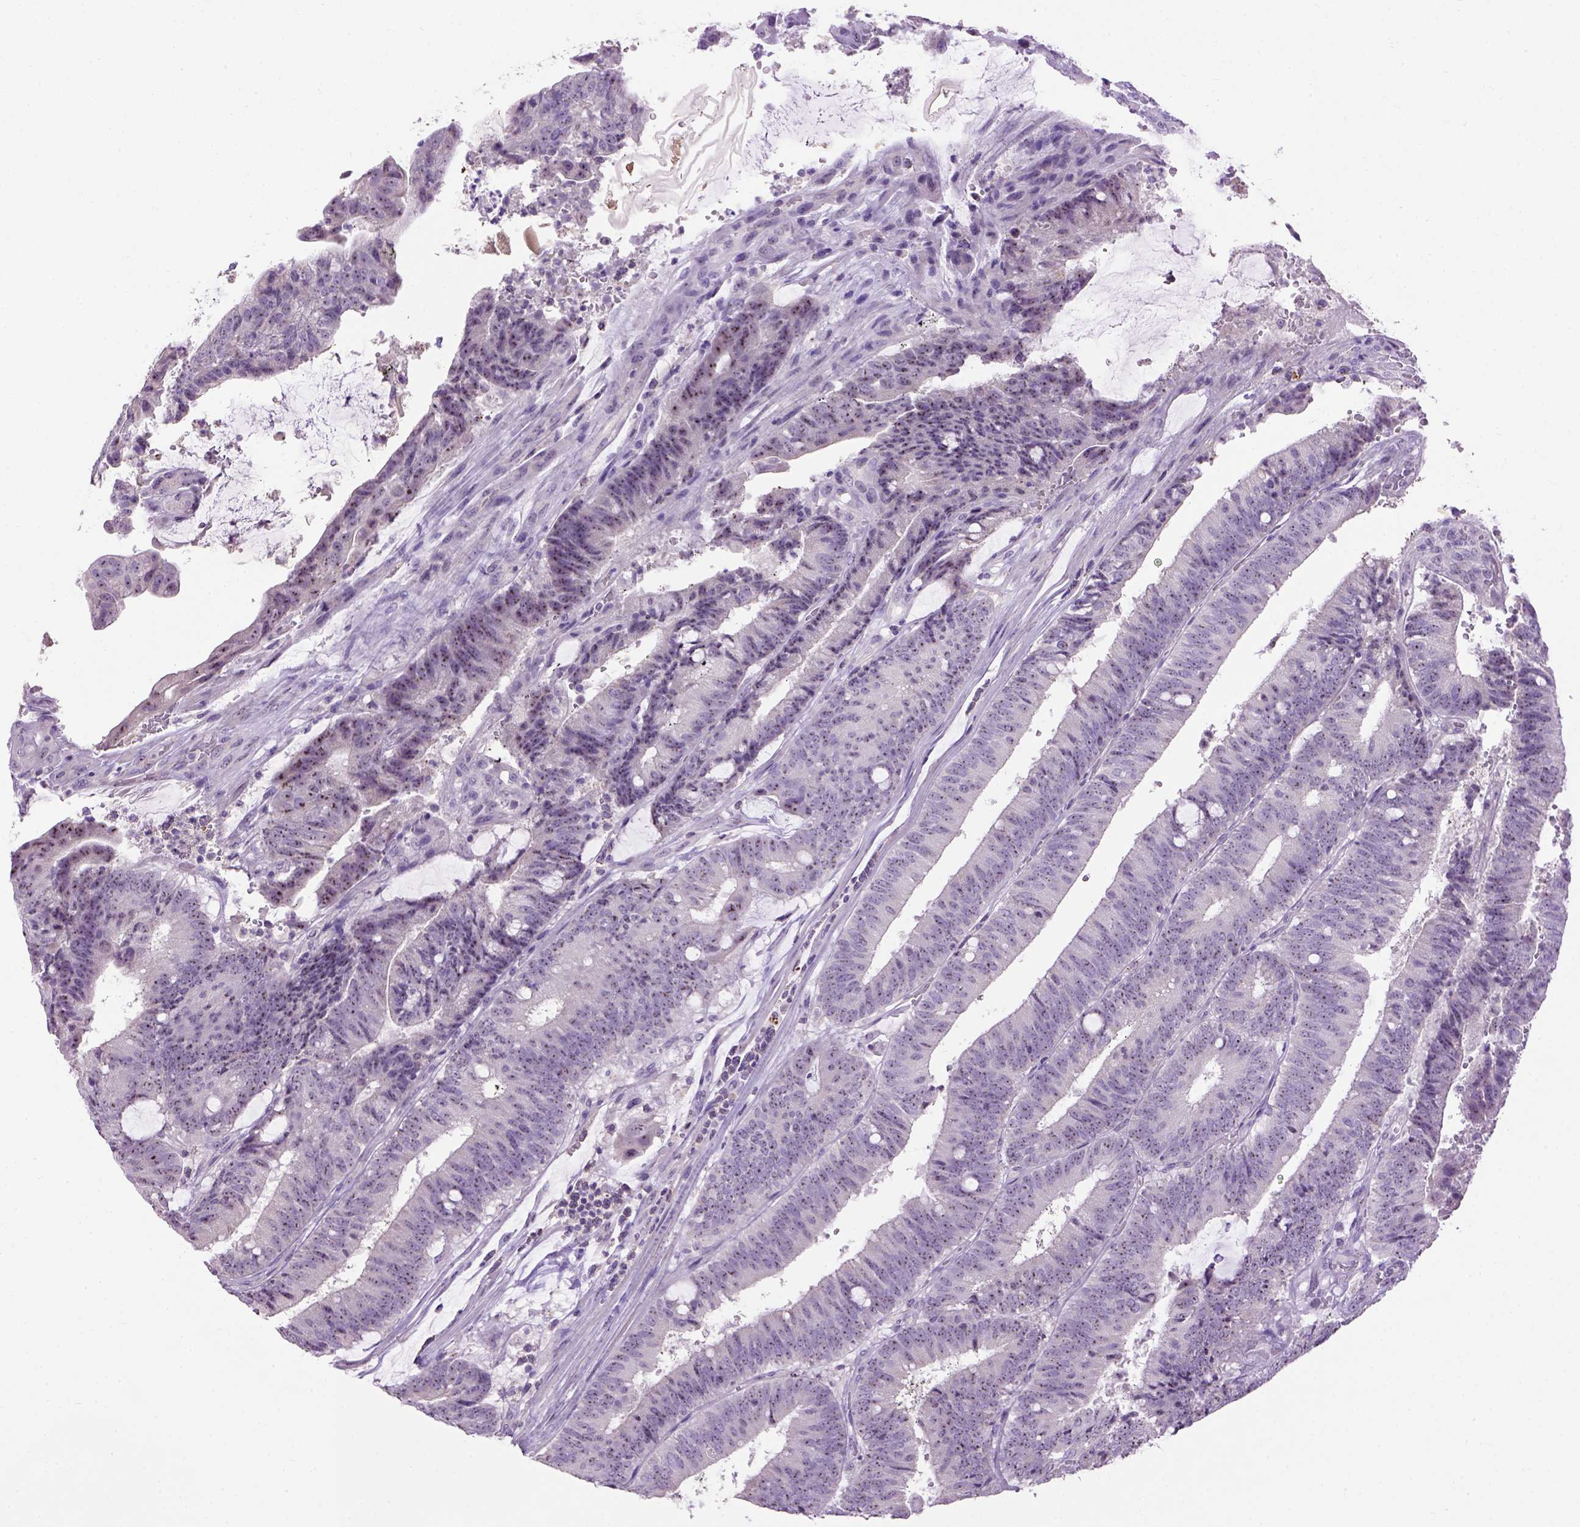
{"staining": {"intensity": "moderate", "quantity": ">75%", "location": "nuclear"}, "tissue": "colorectal cancer", "cell_type": "Tumor cells", "image_type": "cancer", "snomed": [{"axis": "morphology", "description": "Adenocarcinoma, NOS"}, {"axis": "topography", "description": "Colon"}], "caption": "There is medium levels of moderate nuclear positivity in tumor cells of adenocarcinoma (colorectal), as demonstrated by immunohistochemical staining (brown color).", "gene": "UTP4", "patient": {"sex": "female", "age": 43}}